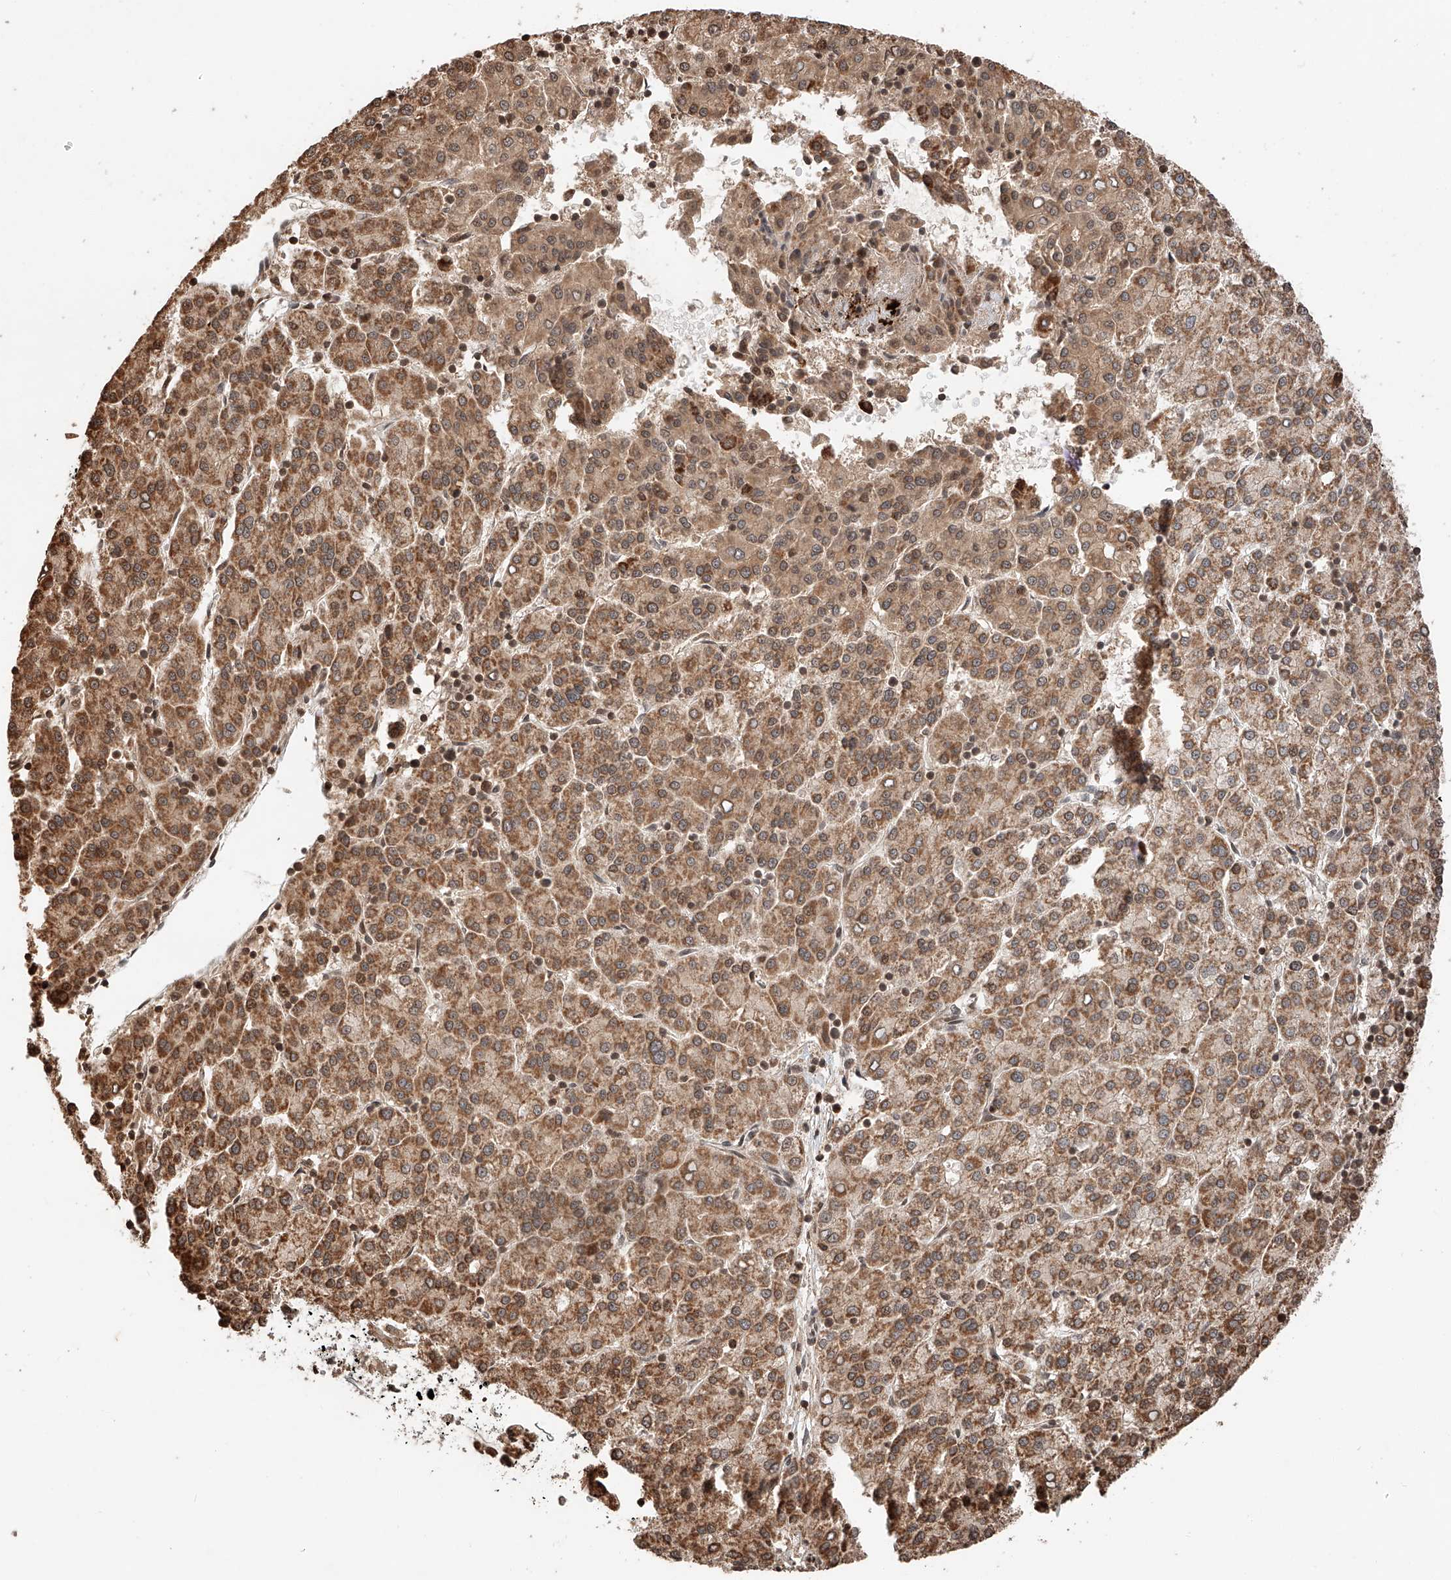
{"staining": {"intensity": "moderate", "quantity": ">75%", "location": "cytoplasmic/membranous"}, "tissue": "liver cancer", "cell_type": "Tumor cells", "image_type": "cancer", "snomed": [{"axis": "morphology", "description": "Carcinoma, Hepatocellular, NOS"}, {"axis": "topography", "description": "Liver"}], "caption": "DAB (3,3'-diaminobenzidine) immunohistochemical staining of liver cancer (hepatocellular carcinoma) demonstrates moderate cytoplasmic/membranous protein expression in approximately >75% of tumor cells.", "gene": "ARHGAP33", "patient": {"sex": "female", "age": 58}}